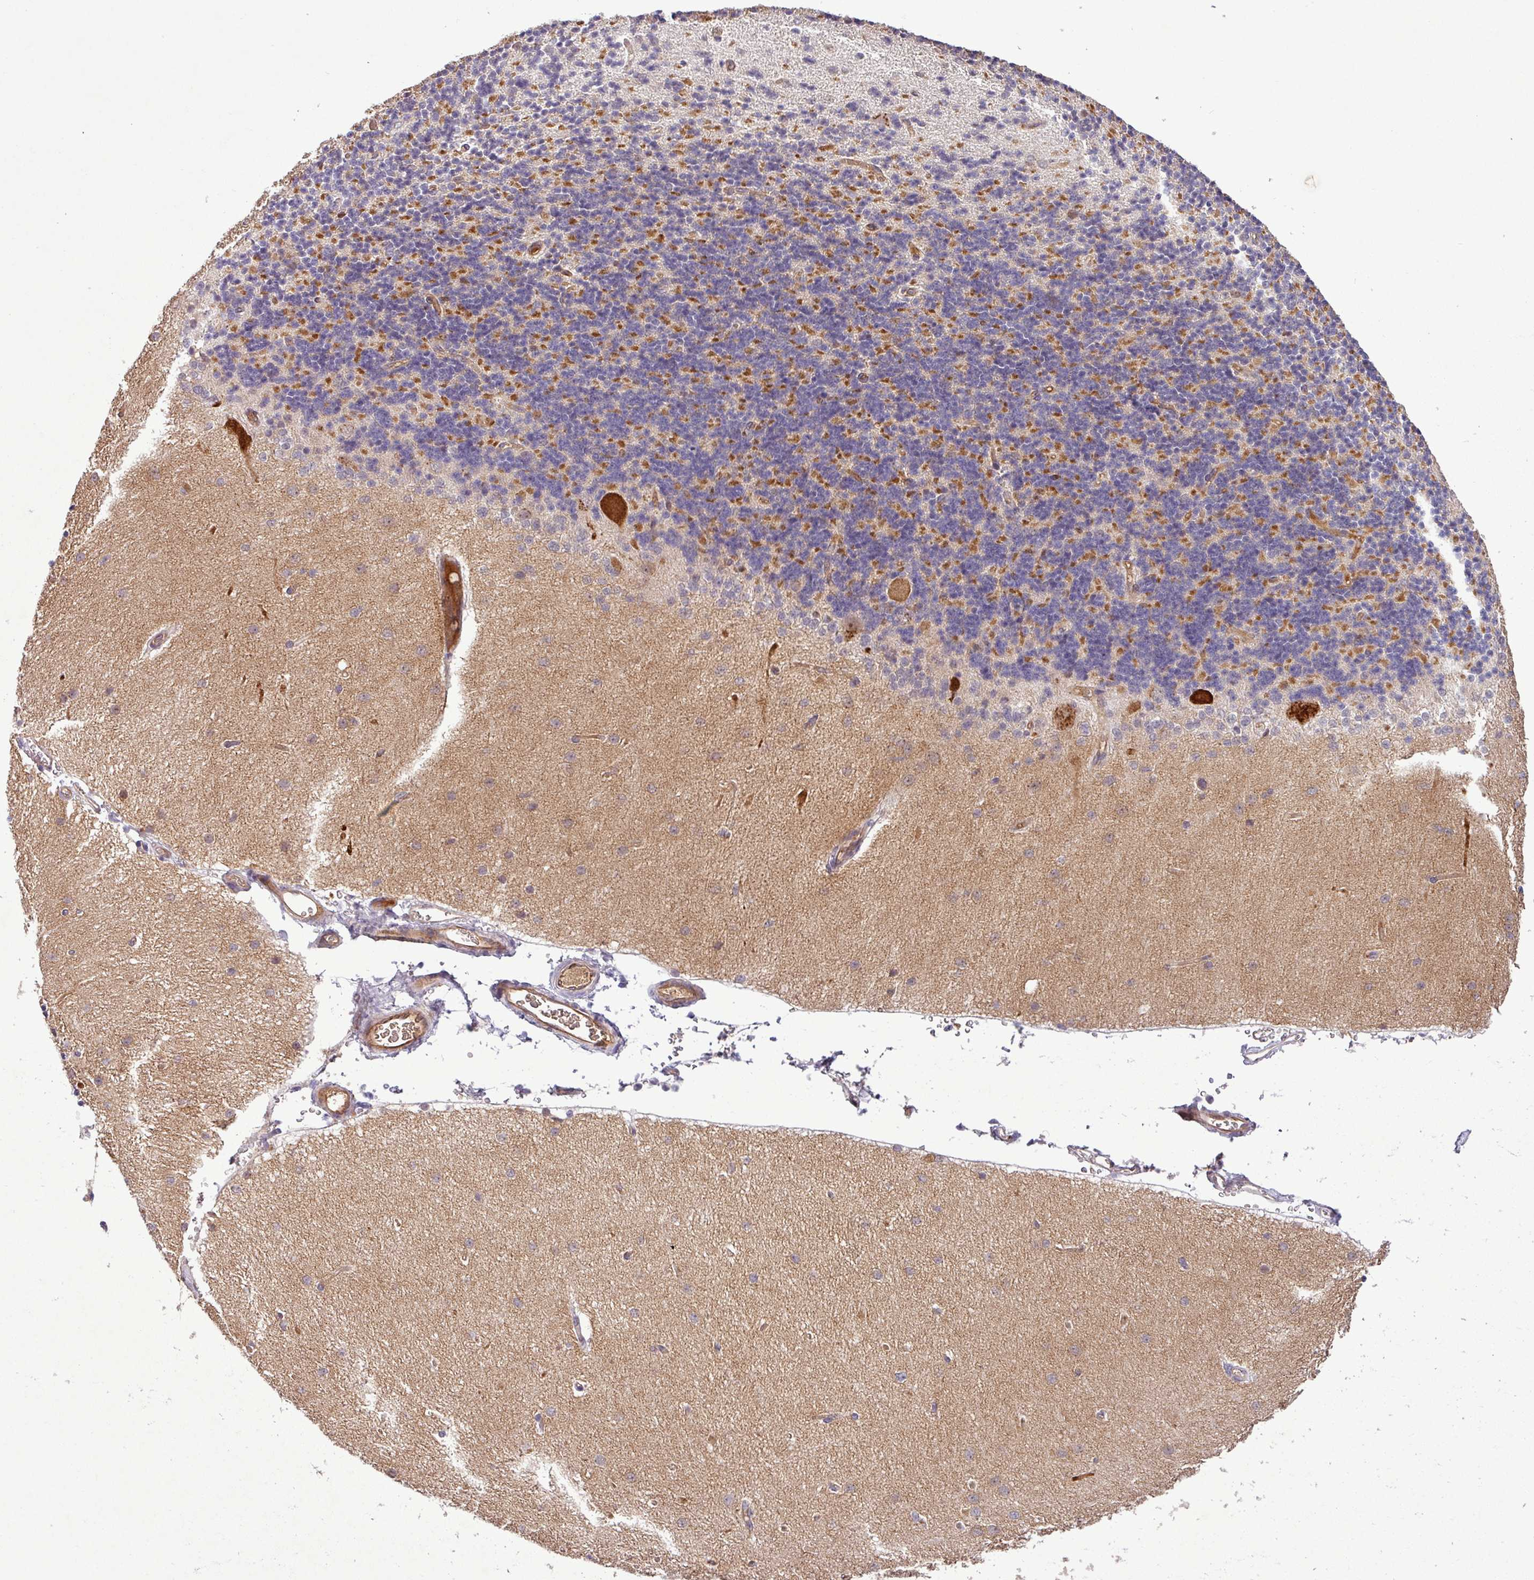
{"staining": {"intensity": "moderate", "quantity": "25%-75%", "location": "cytoplasmic/membranous"}, "tissue": "cerebellum", "cell_type": "Cells in granular layer", "image_type": "normal", "snomed": [{"axis": "morphology", "description": "Normal tissue, NOS"}, {"axis": "topography", "description": "Cerebellum"}], "caption": "Immunohistochemical staining of unremarkable human cerebellum demonstrates medium levels of moderate cytoplasmic/membranous expression in approximately 25%-75% of cells in granular layer. (brown staining indicates protein expression, while blue staining denotes nuclei).", "gene": "PCDH1", "patient": {"sex": "female", "age": 29}}